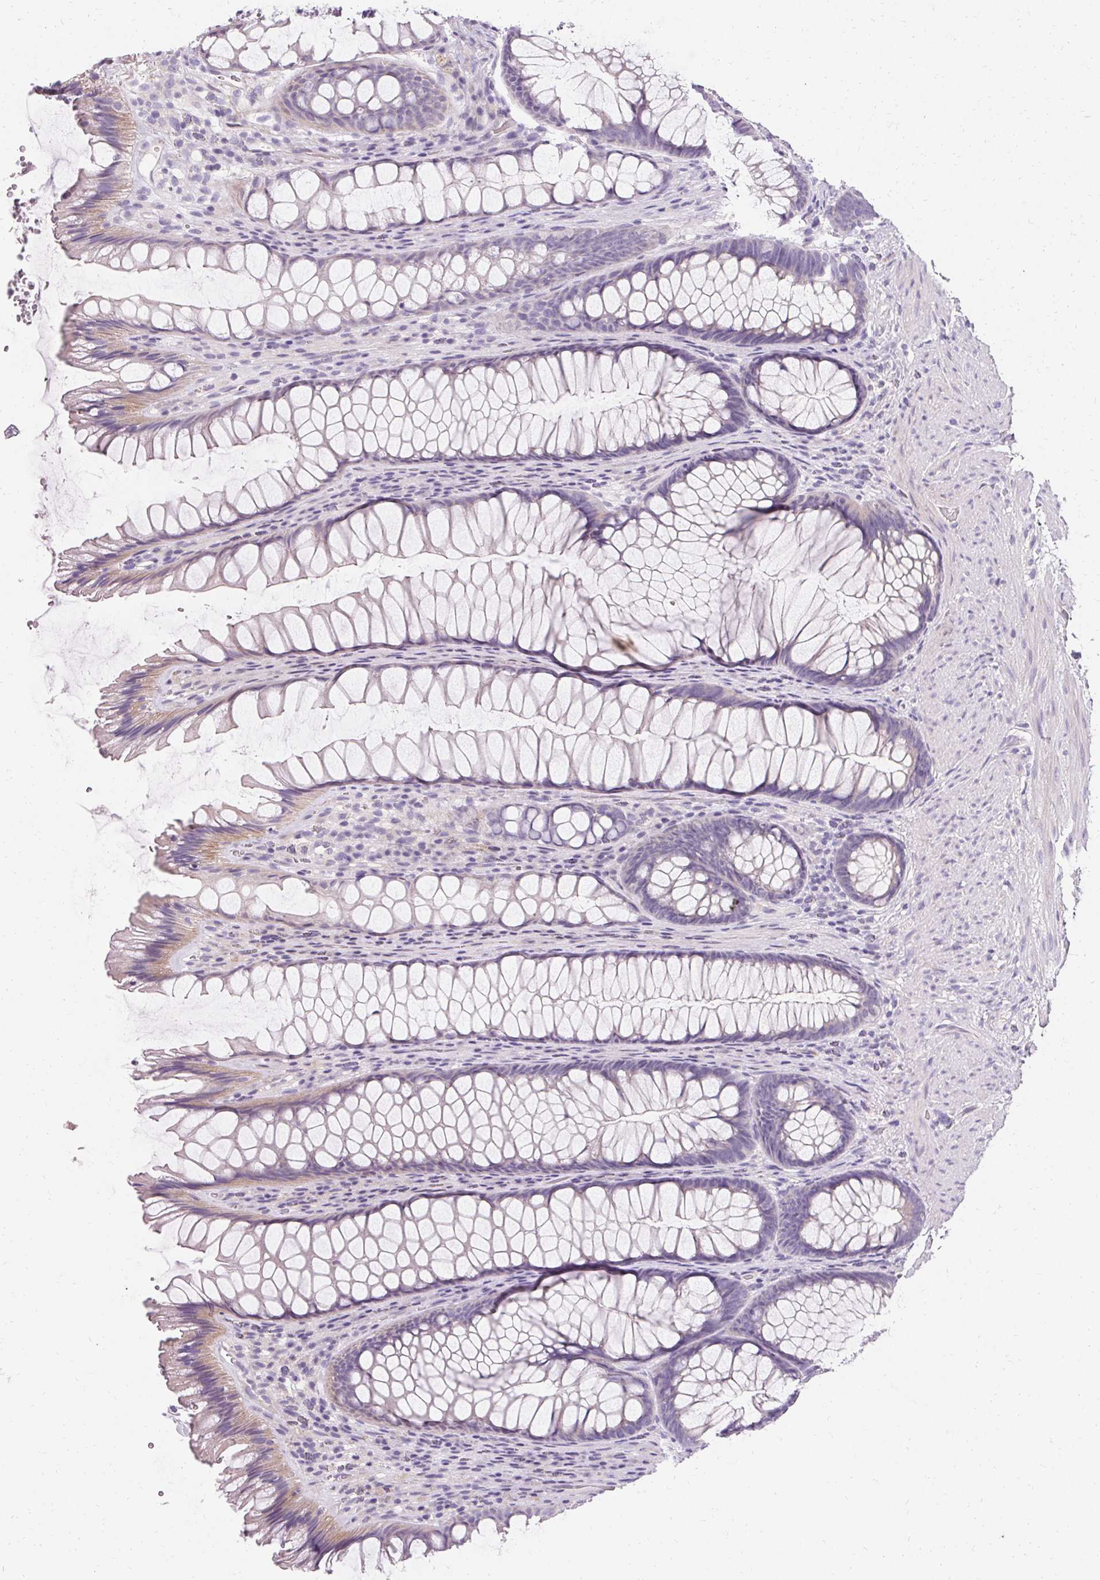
{"staining": {"intensity": "weak", "quantity": "<25%", "location": "cytoplasmic/membranous"}, "tissue": "rectum", "cell_type": "Glandular cells", "image_type": "normal", "snomed": [{"axis": "morphology", "description": "Normal tissue, NOS"}, {"axis": "topography", "description": "Rectum"}], "caption": "The photomicrograph demonstrates no staining of glandular cells in normal rectum. The staining is performed using DAB brown chromogen with nuclei counter-stained in using hematoxylin.", "gene": "TRIP13", "patient": {"sex": "male", "age": 53}}